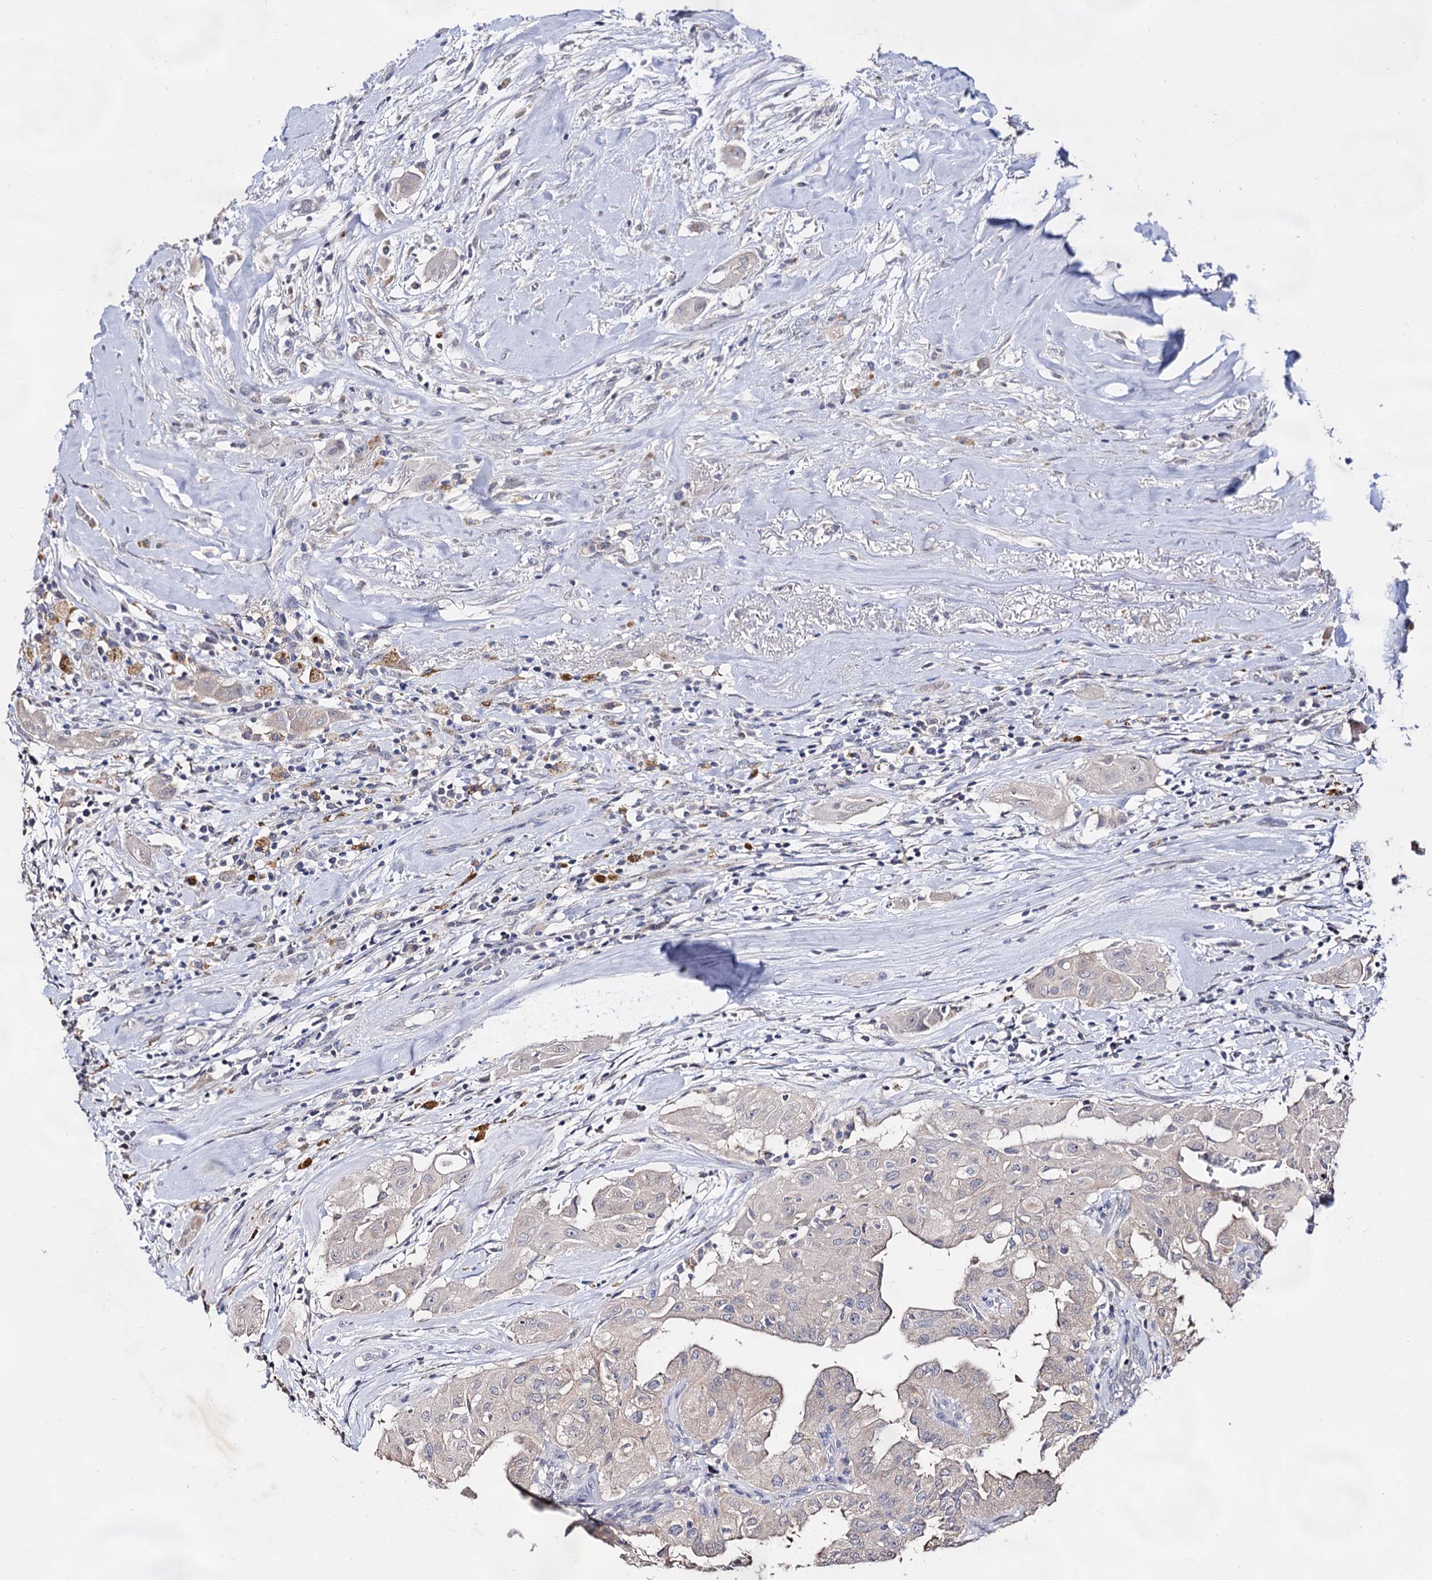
{"staining": {"intensity": "negative", "quantity": "none", "location": "none"}, "tissue": "thyroid cancer", "cell_type": "Tumor cells", "image_type": "cancer", "snomed": [{"axis": "morphology", "description": "Papillary adenocarcinoma, NOS"}, {"axis": "topography", "description": "Thyroid gland"}], "caption": "The immunohistochemistry micrograph has no significant expression in tumor cells of papillary adenocarcinoma (thyroid) tissue.", "gene": "ARFIP2", "patient": {"sex": "female", "age": 59}}